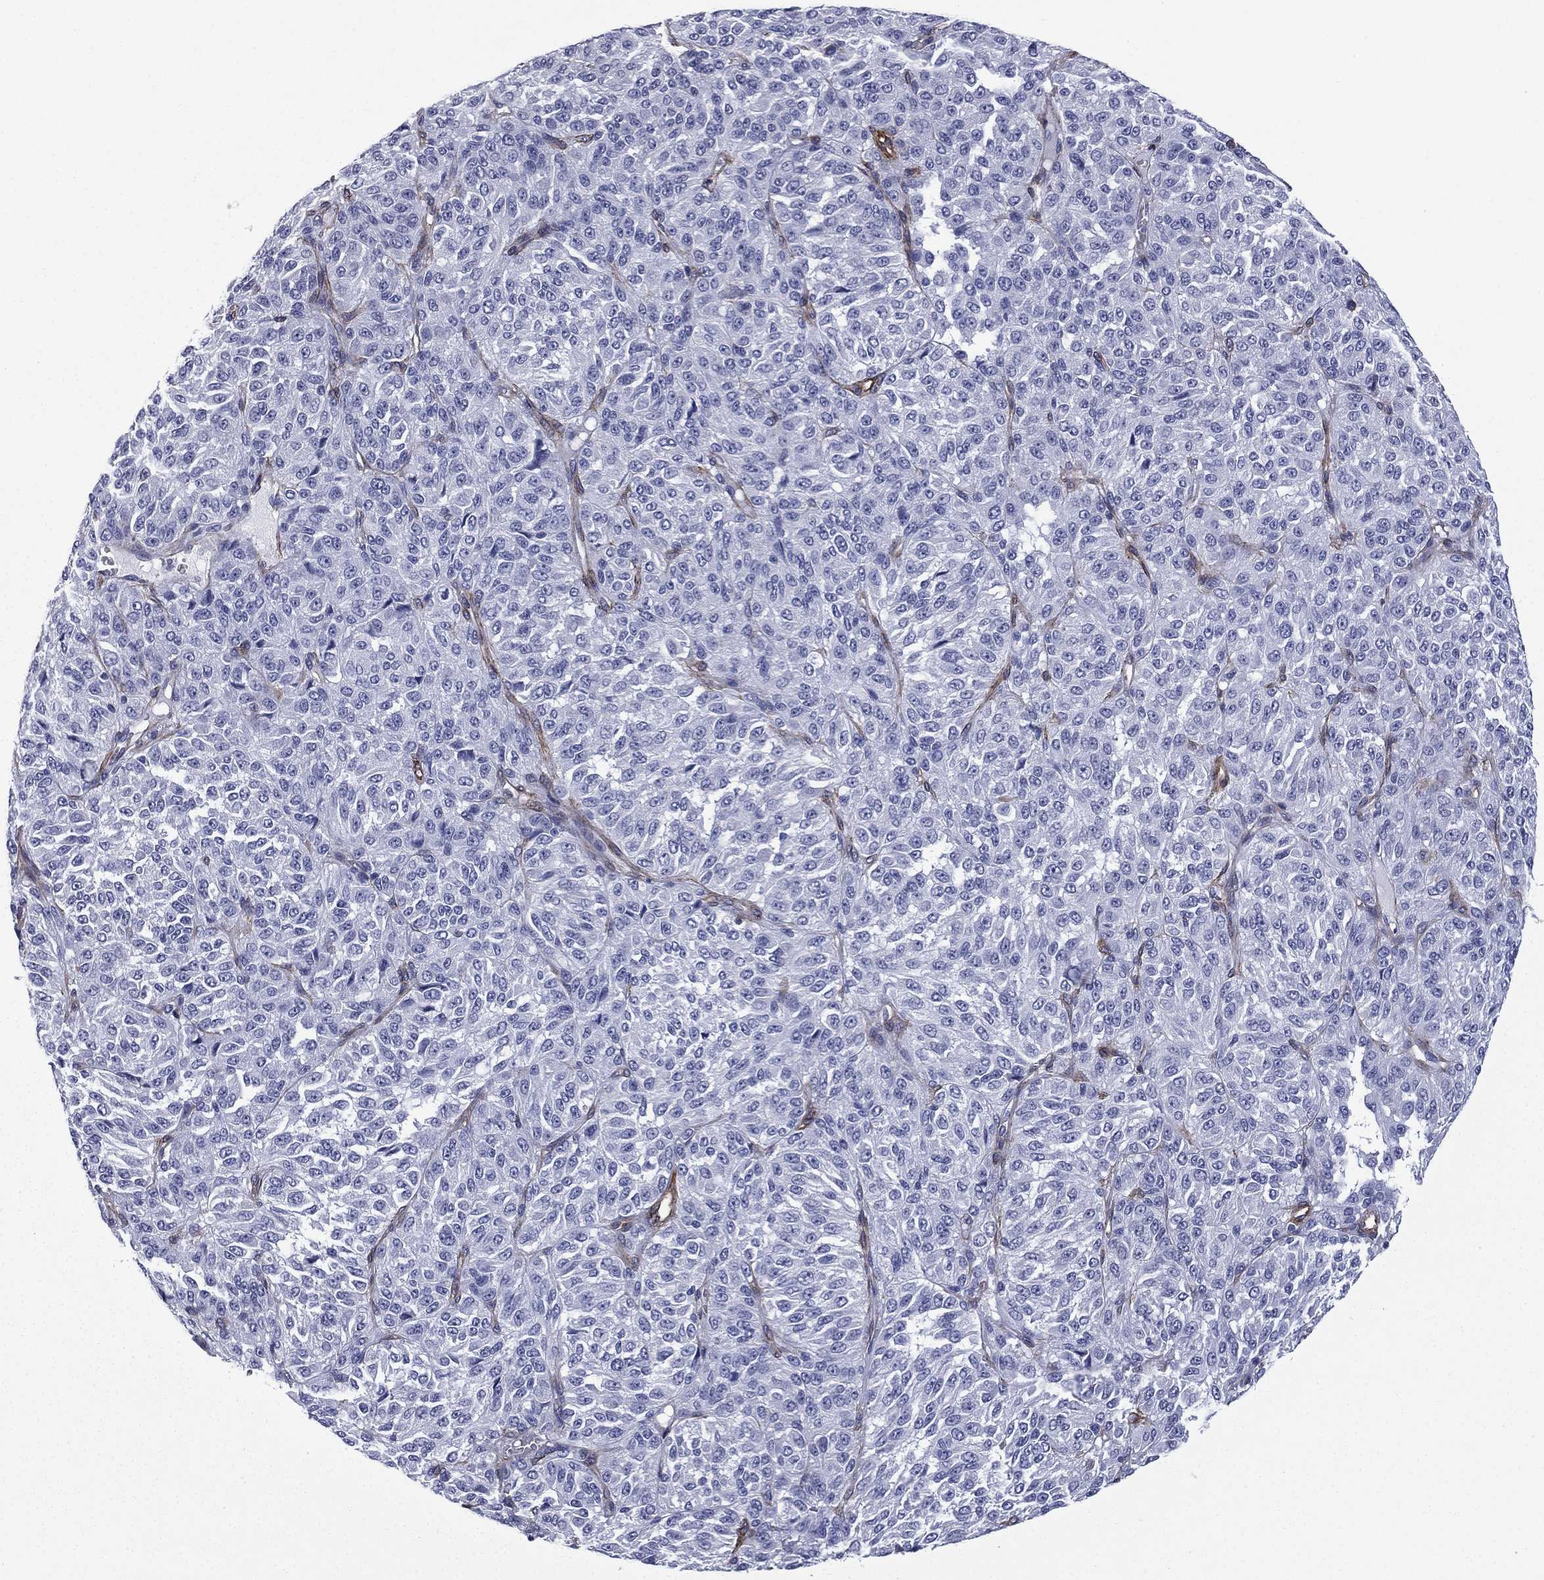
{"staining": {"intensity": "negative", "quantity": "none", "location": "none"}, "tissue": "melanoma", "cell_type": "Tumor cells", "image_type": "cancer", "snomed": [{"axis": "morphology", "description": "Malignant melanoma, Metastatic site"}, {"axis": "topography", "description": "Brain"}], "caption": "Tumor cells are negative for protein expression in human malignant melanoma (metastatic site). Nuclei are stained in blue.", "gene": "CAVIN3", "patient": {"sex": "female", "age": 56}}